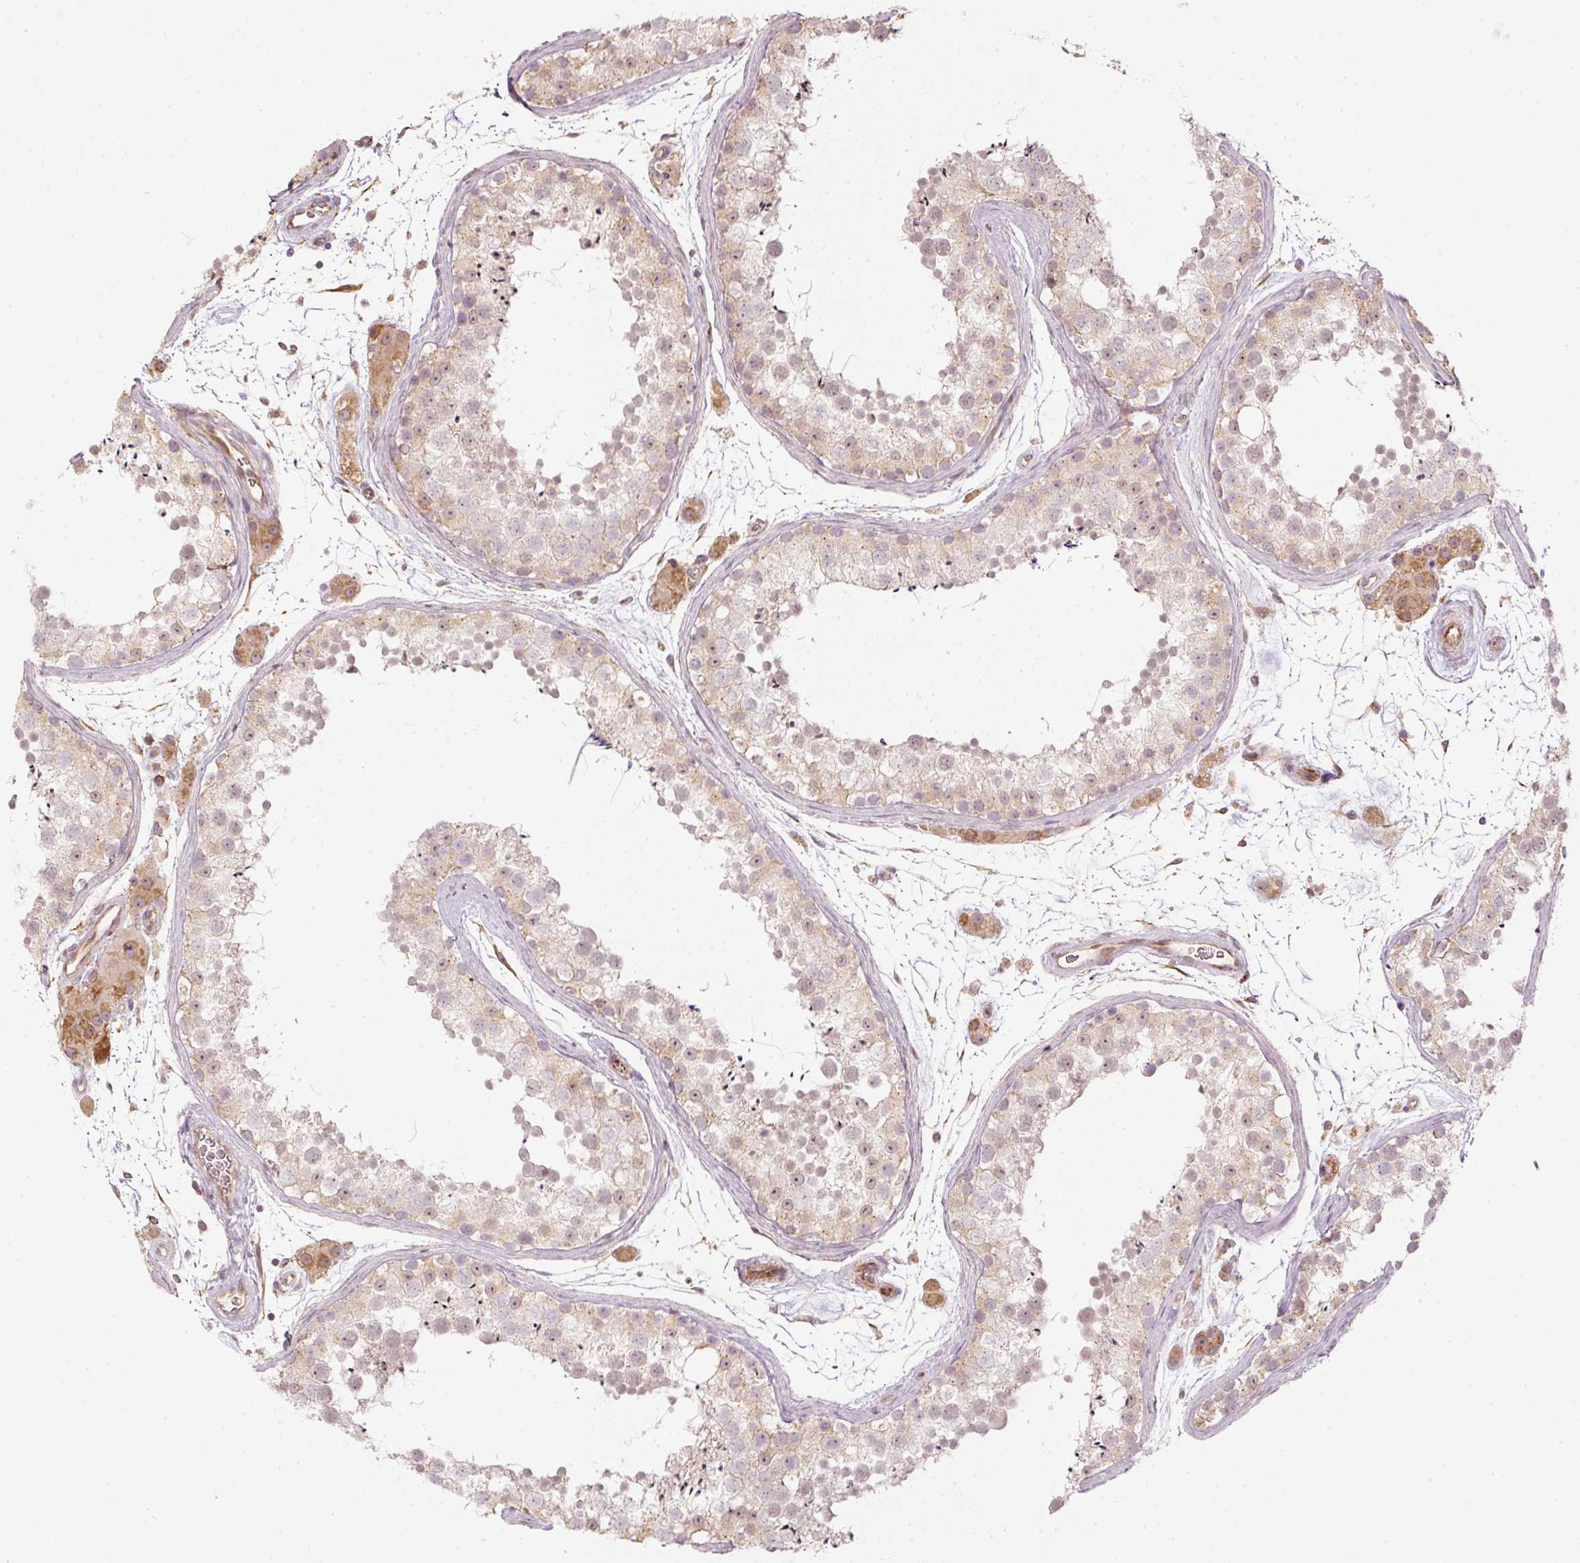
{"staining": {"intensity": "weak", "quantity": "25%-75%", "location": "cytoplasmic/membranous"}, "tissue": "testis", "cell_type": "Cells in seminiferous ducts", "image_type": "normal", "snomed": [{"axis": "morphology", "description": "Normal tissue, NOS"}, {"axis": "topography", "description": "Testis"}], "caption": "Testis stained for a protein shows weak cytoplasmic/membranous positivity in cells in seminiferous ducts. The protein of interest is shown in brown color, while the nuclei are stained blue.", "gene": "CDC20B", "patient": {"sex": "male", "age": 41}}